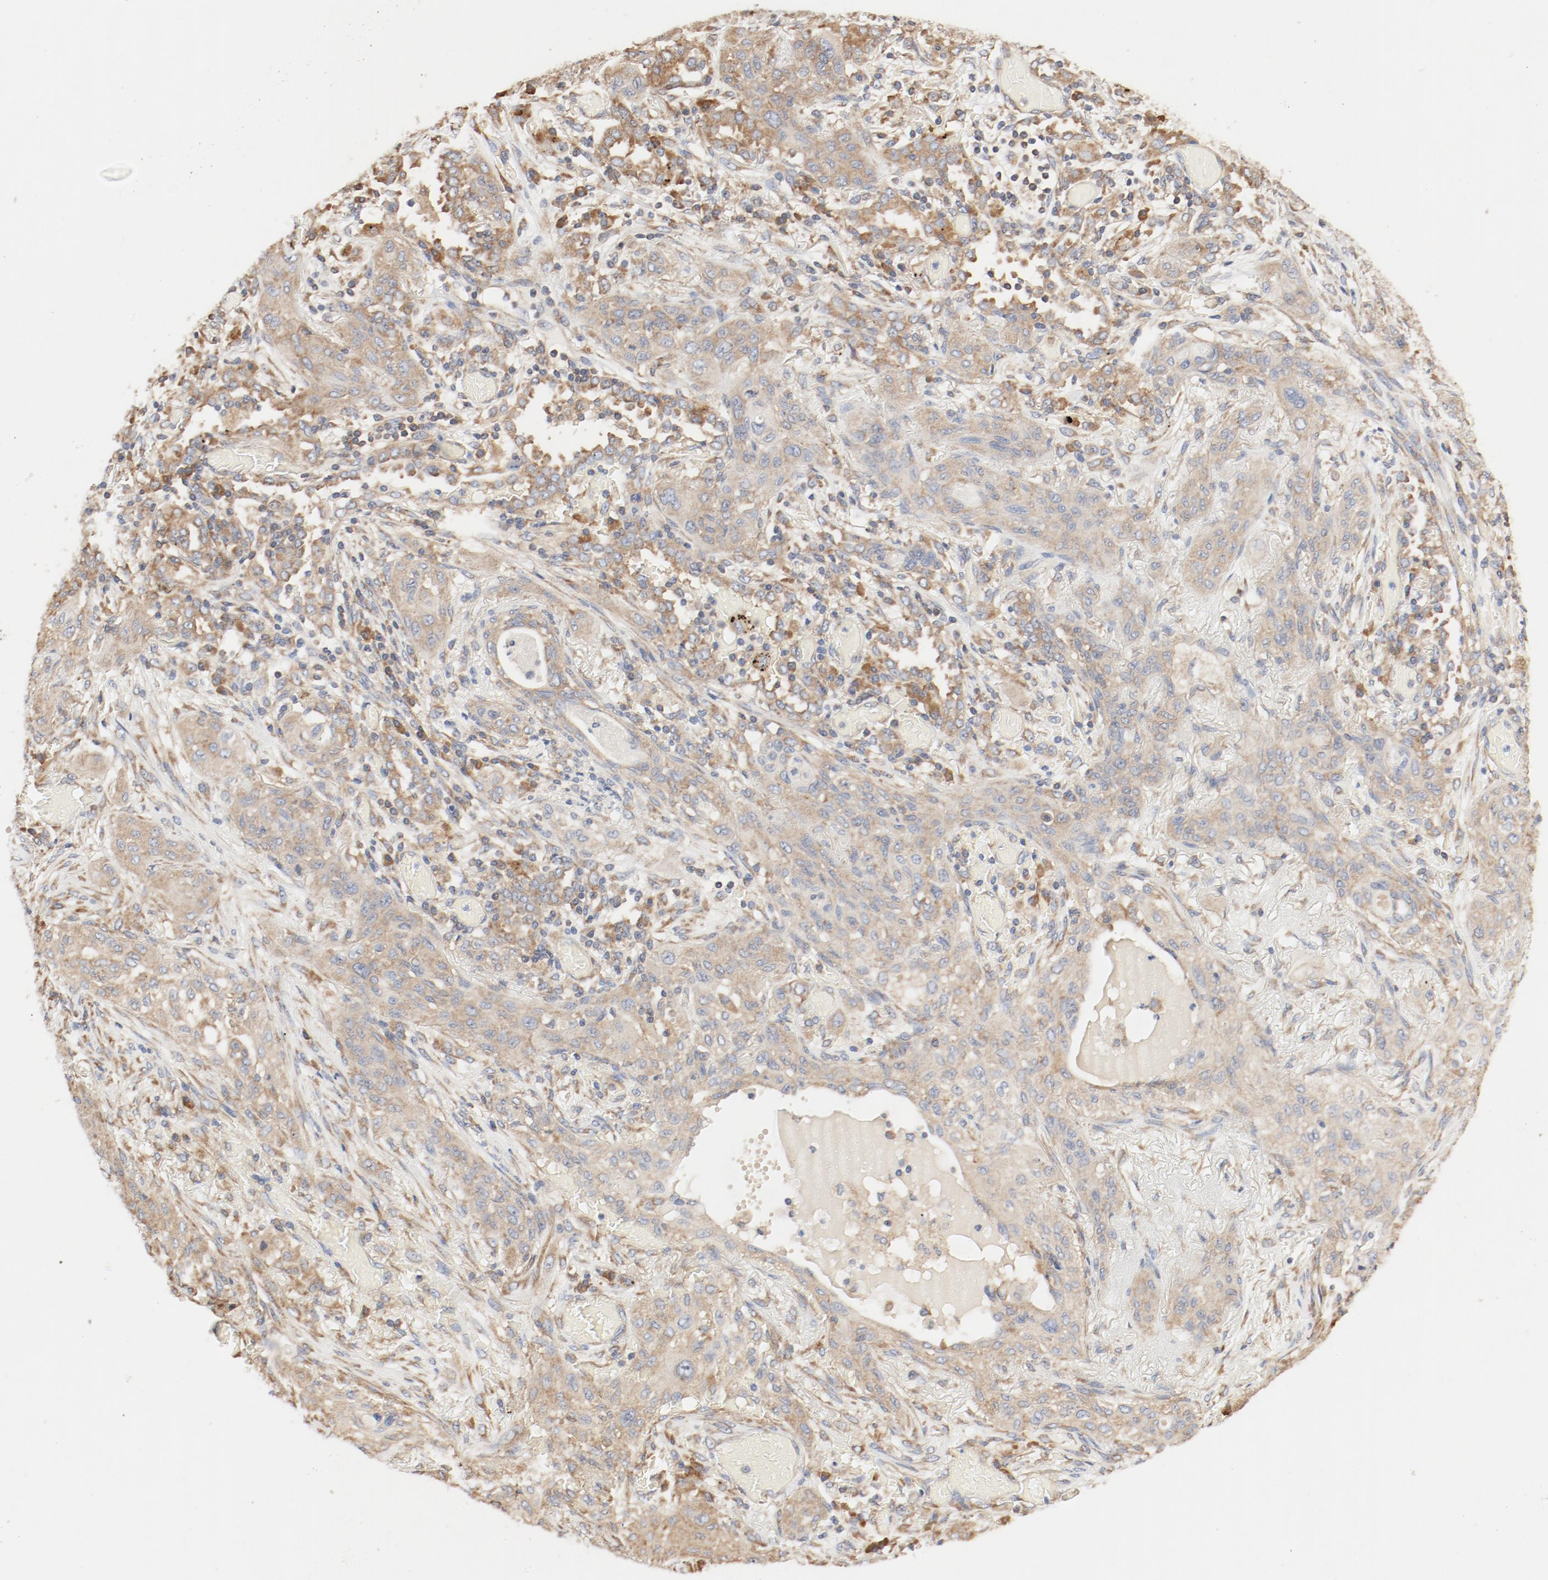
{"staining": {"intensity": "moderate", "quantity": ">75%", "location": "cytoplasmic/membranous"}, "tissue": "lung cancer", "cell_type": "Tumor cells", "image_type": "cancer", "snomed": [{"axis": "morphology", "description": "Squamous cell carcinoma, NOS"}, {"axis": "topography", "description": "Lung"}], "caption": "Lung squamous cell carcinoma tissue exhibits moderate cytoplasmic/membranous staining in approximately >75% of tumor cells, visualized by immunohistochemistry.", "gene": "RPS6", "patient": {"sex": "female", "age": 47}}